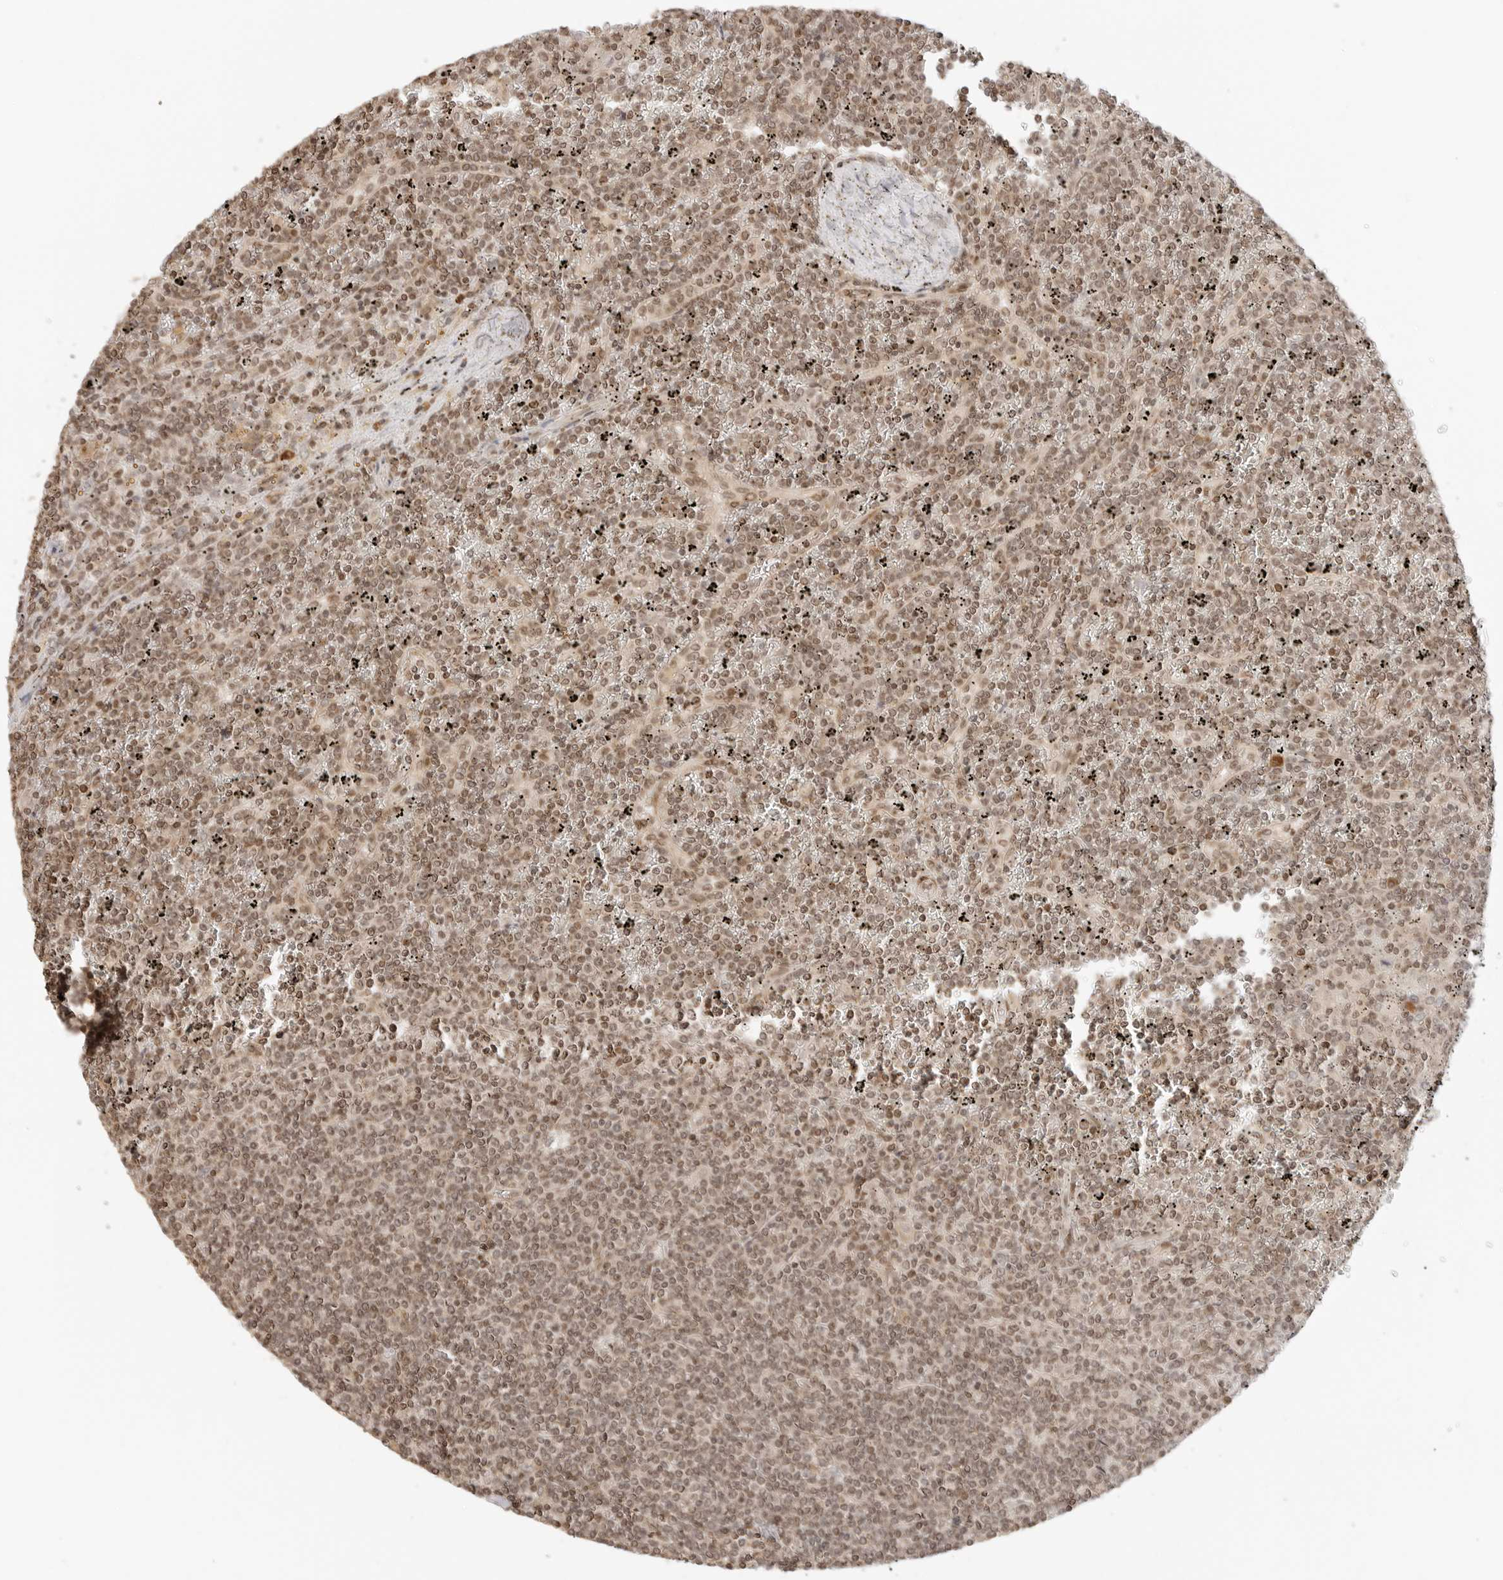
{"staining": {"intensity": "moderate", "quantity": ">75%", "location": "nuclear"}, "tissue": "lymphoma", "cell_type": "Tumor cells", "image_type": "cancer", "snomed": [{"axis": "morphology", "description": "Malignant lymphoma, non-Hodgkin's type, Low grade"}, {"axis": "topography", "description": "Spleen"}], "caption": "Immunohistochemistry (IHC) histopathology image of human lymphoma stained for a protein (brown), which reveals medium levels of moderate nuclear positivity in about >75% of tumor cells.", "gene": "POLH", "patient": {"sex": "female", "age": 19}}